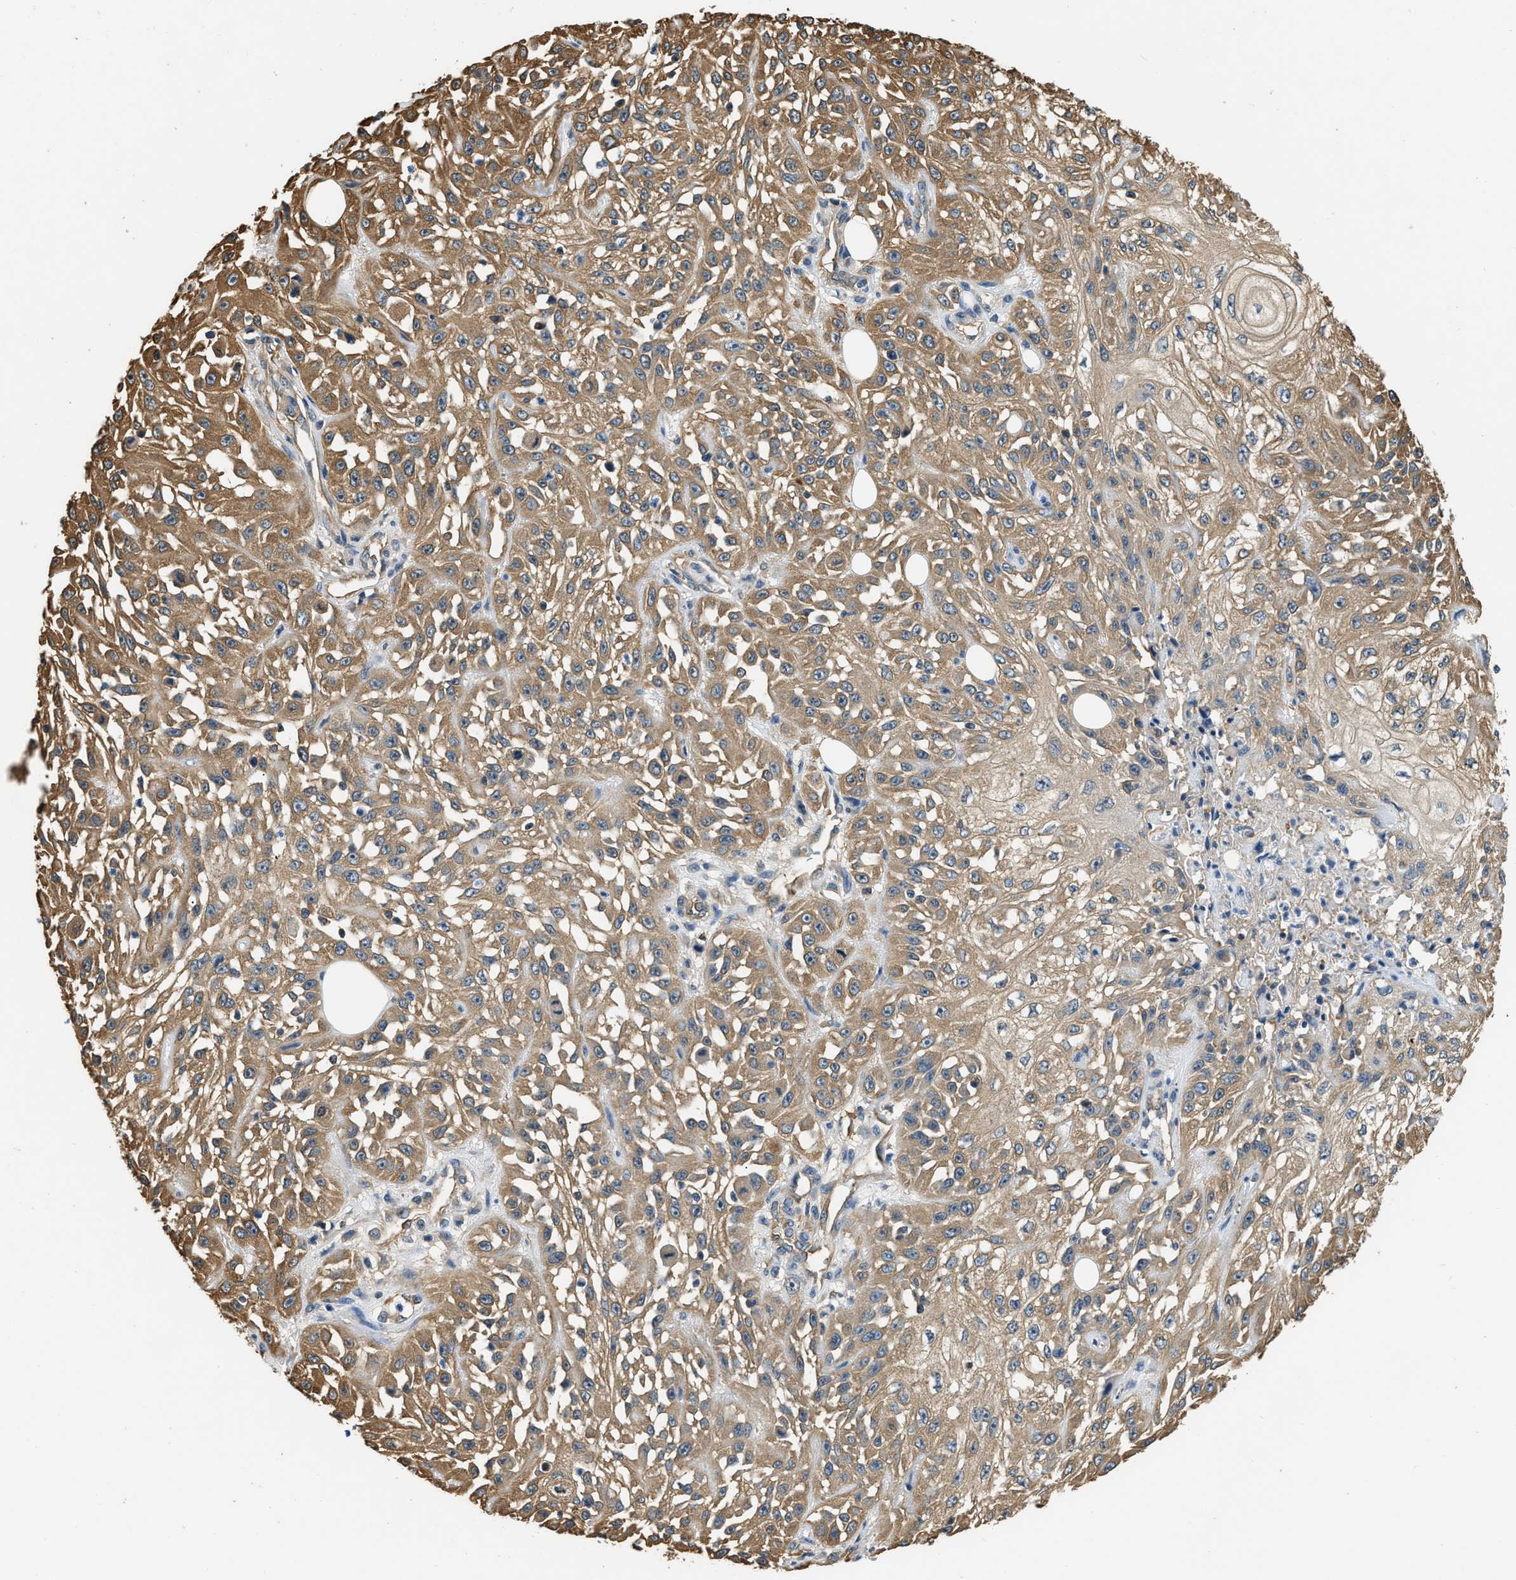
{"staining": {"intensity": "moderate", "quantity": ">75%", "location": "cytoplasmic/membranous"}, "tissue": "skin cancer", "cell_type": "Tumor cells", "image_type": "cancer", "snomed": [{"axis": "morphology", "description": "Squamous cell carcinoma, NOS"}, {"axis": "morphology", "description": "Squamous cell carcinoma, metastatic, NOS"}, {"axis": "topography", "description": "Skin"}, {"axis": "topography", "description": "Lymph node"}], "caption": "Protein expression analysis of human skin squamous cell carcinoma reveals moderate cytoplasmic/membranous expression in approximately >75% of tumor cells.", "gene": "PPP2R1B", "patient": {"sex": "male", "age": 75}}